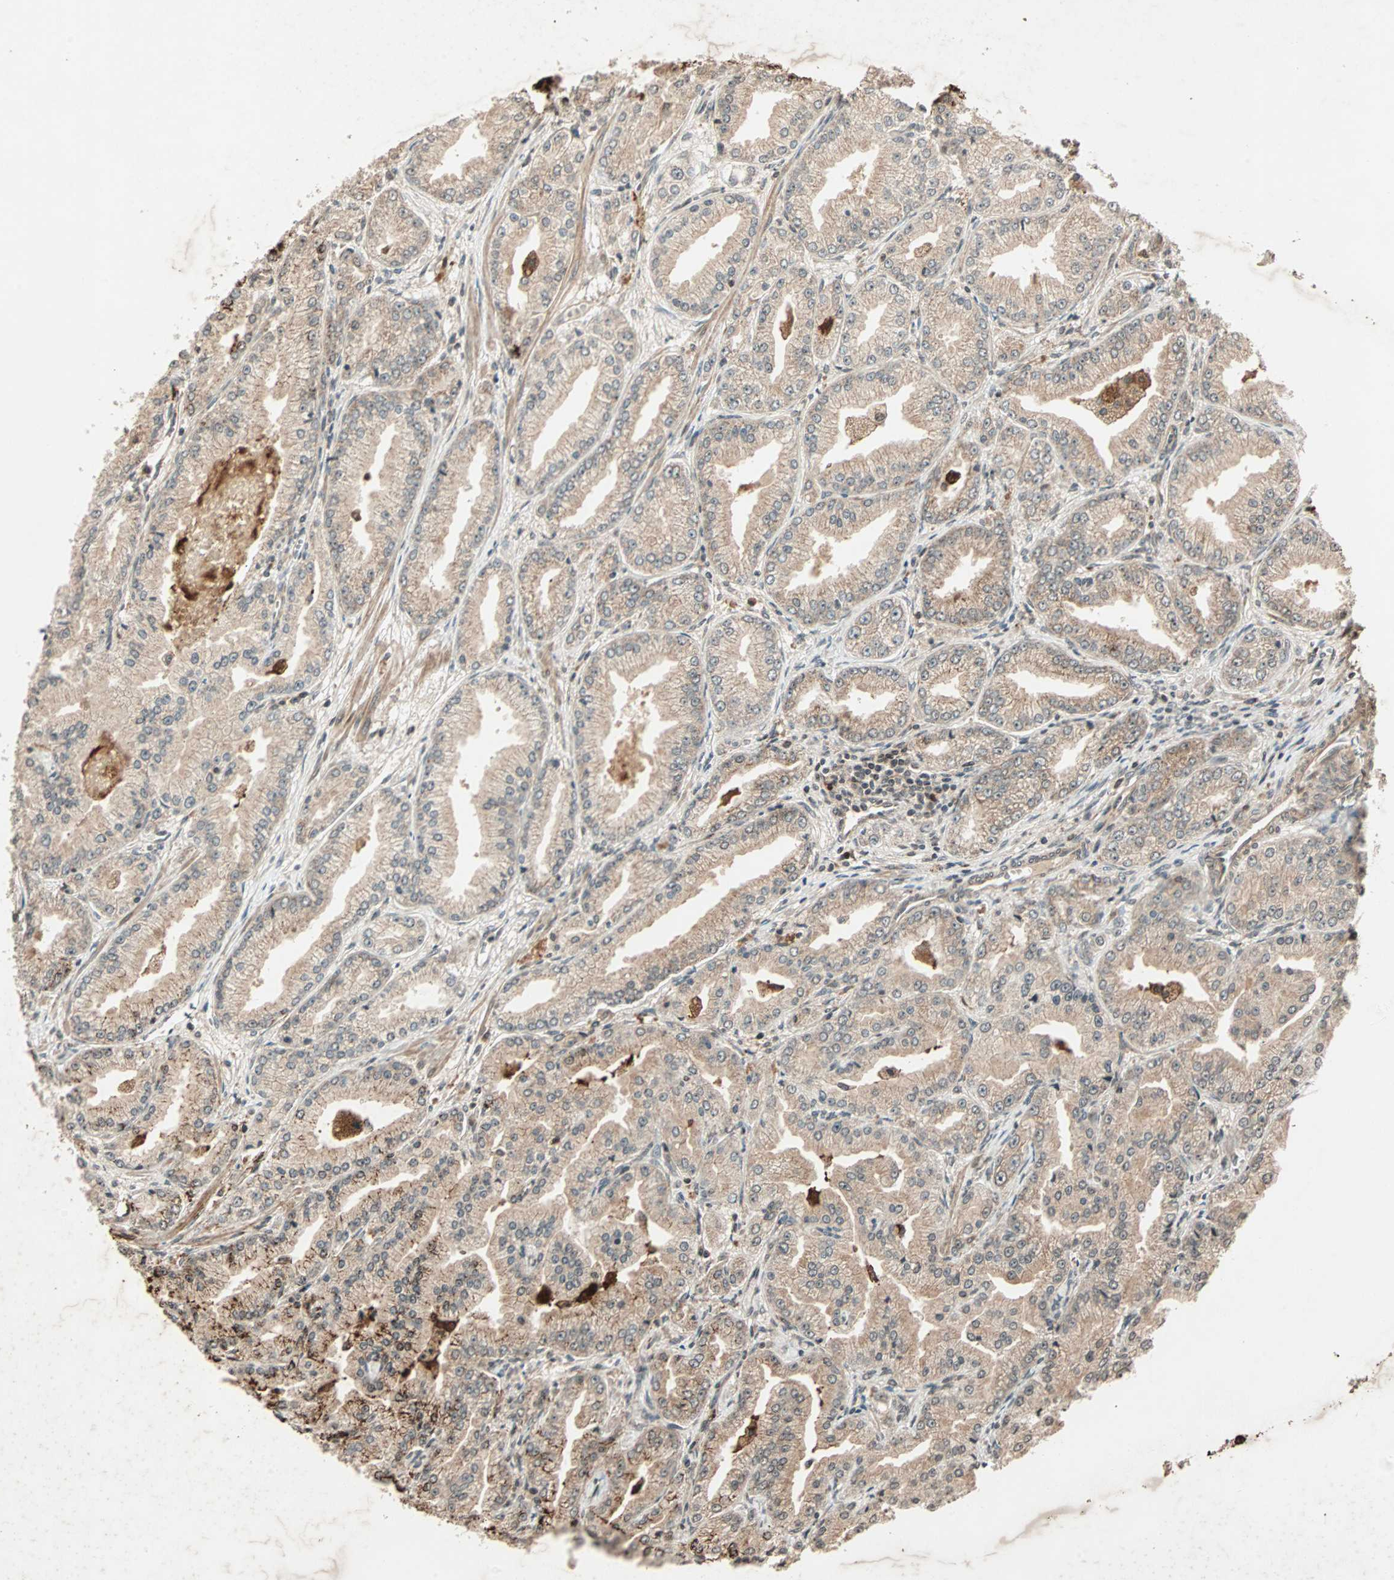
{"staining": {"intensity": "moderate", "quantity": ">75%", "location": "cytoplasmic/membranous"}, "tissue": "prostate cancer", "cell_type": "Tumor cells", "image_type": "cancer", "snomed": [{"axis": "morphology", "description": "Adenocarcinoma, High grade"}, {"axis": "topography", "description": "Prostate"}], "caption": "This photomicrograph reveals immunohistochemistry (IHC) staining of human prostate adenocarcinoma (high-grade), with medium moderate cytoplasmic/membranous staining in approximately >75% of tumor cells.", "gene": "RFFL", "patient": {"sex": "male", "age": 61}}